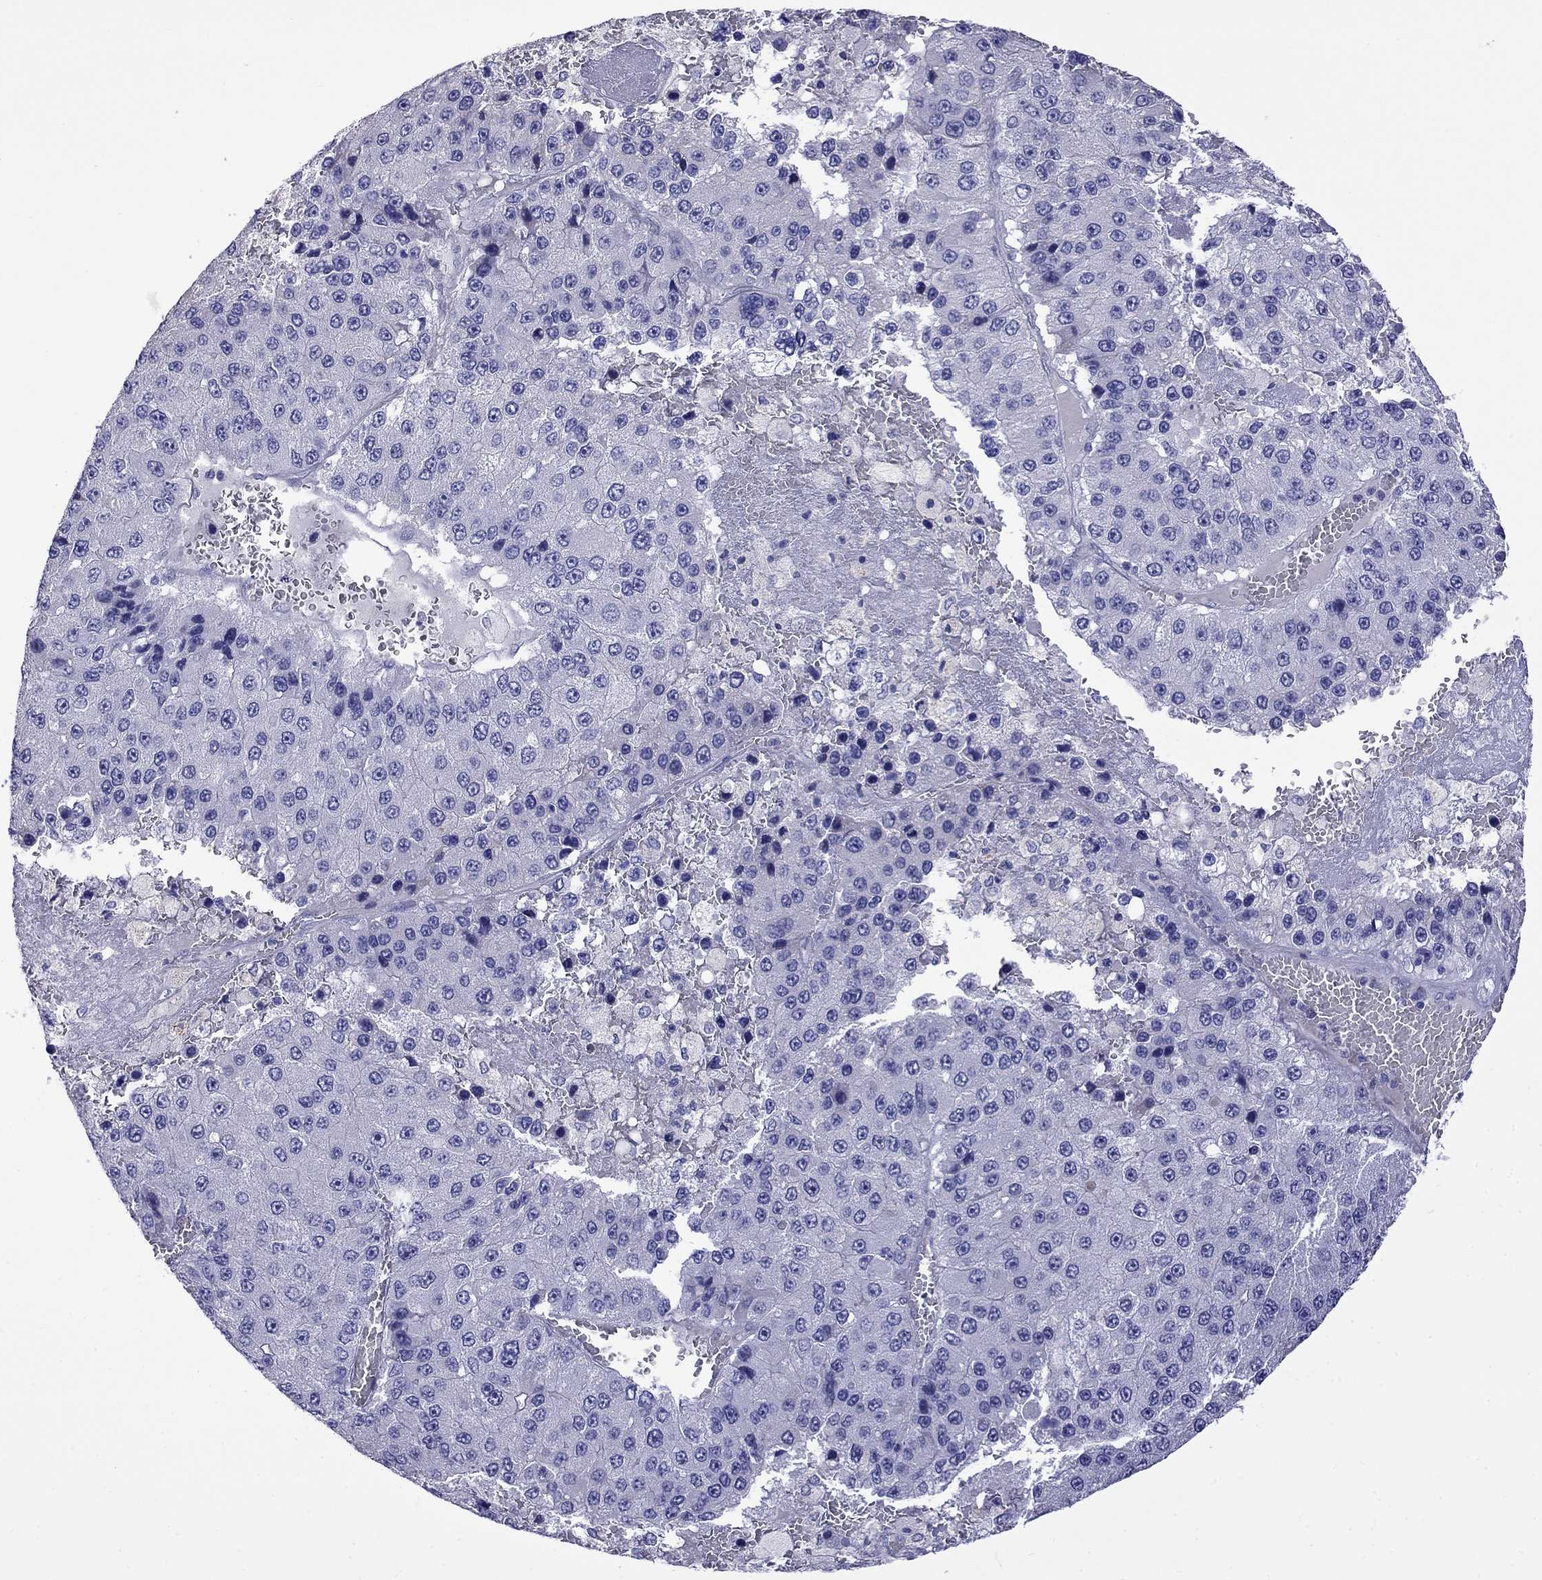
{"staining": {"intensity": "negative", "quantity": "none", "location": "none"}, "tissue": "liver cancer", "cell_type": "Tumor cells", "image_type": "cancer", "snomed": [{"axis": "morphology", "description": "Carcinoma, Hepatocellular, NOS"}, {"axis": "topography", "description": "Liver"}], "caption": "High power microscopy photomicrograph of an immunohistochemistry micrograph of liver cancer, revealing no significant expression in tumor cells.", "gene": "STAR", "patient": {"sex": "female", "age": 73}}